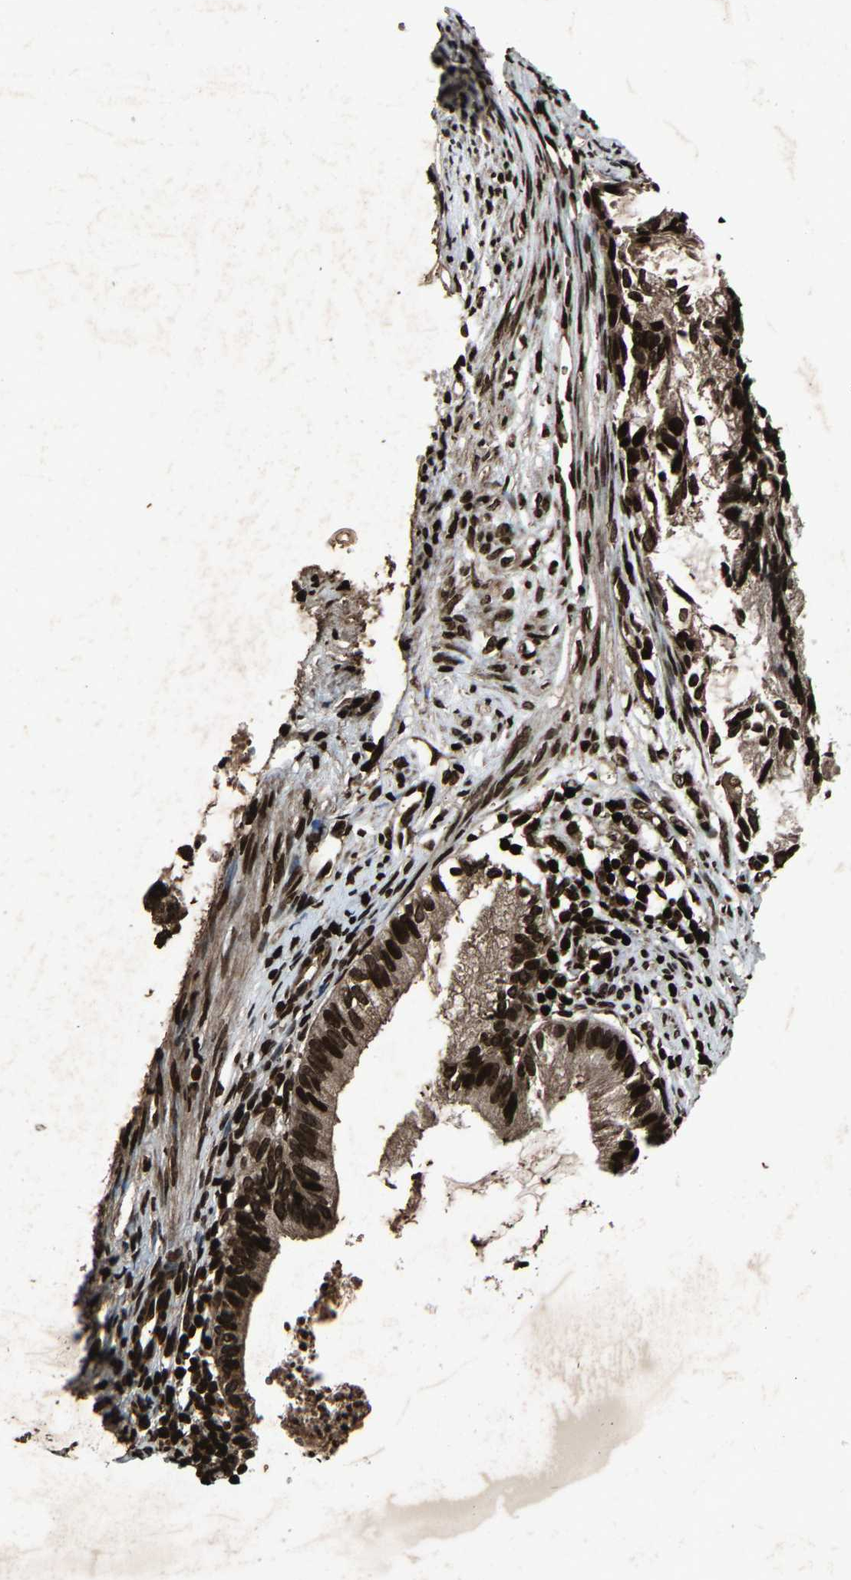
{"staining": {"intensity": "strong", "quantity": ">75%", "location": "cytoplasmic/membranous,nuclear"}, "tissue": "cervical cancer", "cell_type": "Tumor cells", "image_type": "cancer", "snomed": [{"axis": "morphology", "description": "Normal tissue, NOS"}, {"axis": "morphology", "description": "Adenocarcinoma, NOS"}, {"axis": "topography", "description": "Cervix"}, {"axis": "topography", "description": "Endometrium"}], "caption": "Cervical cancer stained with DAB immunohistochemistry shows high levels of strong cytoplasmic/membranous and nuclear positivity in approximately >75% of tumor cells.", "gene": "H4C1", "patient": {"sex": "female", "age": 86}}